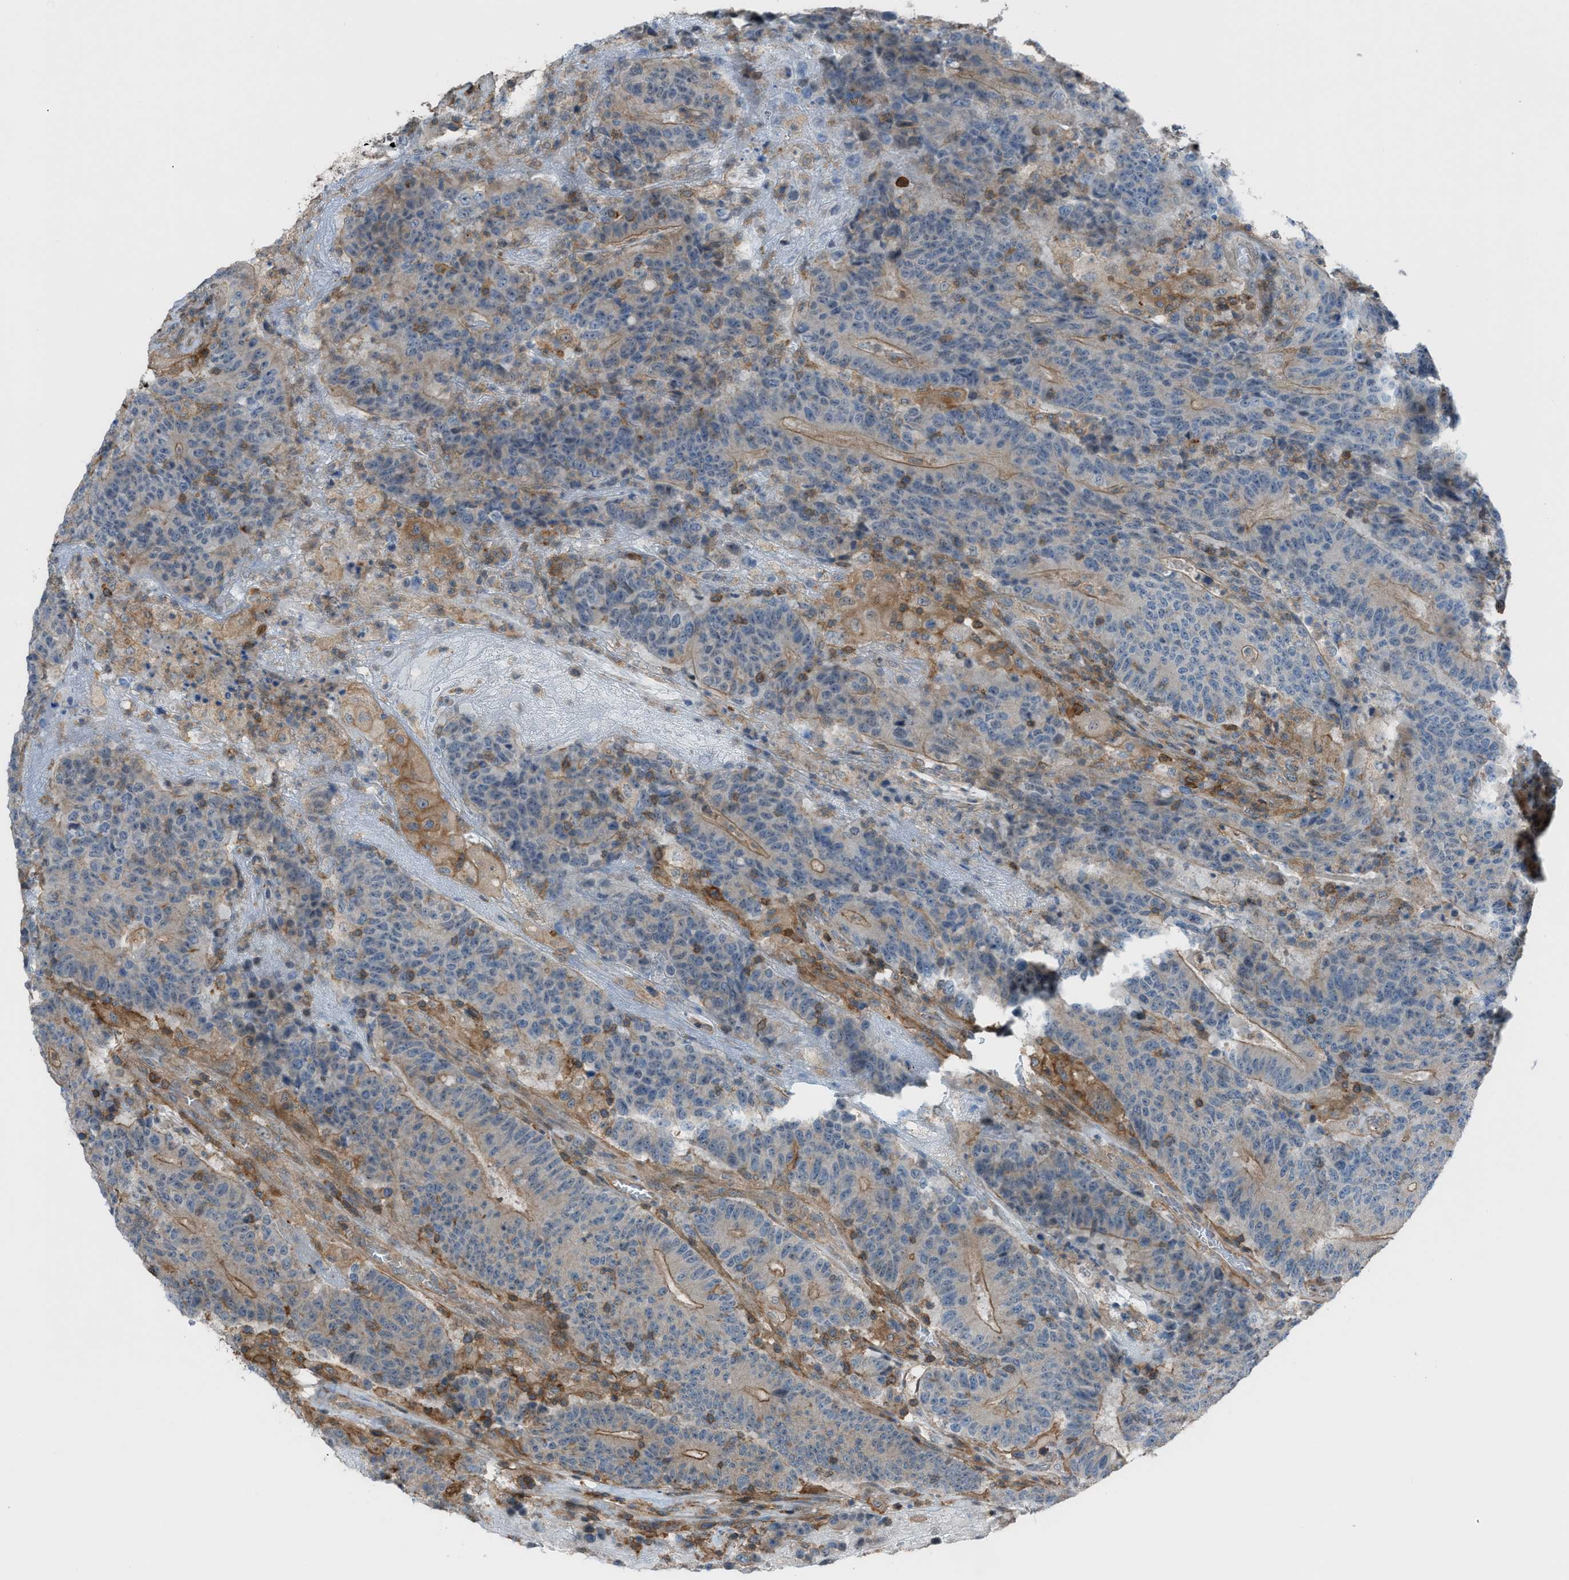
{"staining": {"intensity": "moderate", "quantity": "<25%", "location": "cytoplasmic/membranous"}, "tissue": "colorectal cancer", "cell_type": "Tumor cells", "image_type": "cancer", "snomed": [{"axis": "morphology", "description": "Normal tissue, NOS"}, {"axis": "morphology", "description": "Adenocarcinoma, NOS"}, {"axis": "topography", "description": "Colon"}], "caption": "DAB (3,3'-diaminobenzidine) immunohistochemical staining of adenocarcinoma (colorectal) shows moderate cytoplasmic/membranous protein staining in approximately <25% of tumor cells.", "gene": "DYRK1A", "patient": {"sex": "female", "age": 75}}